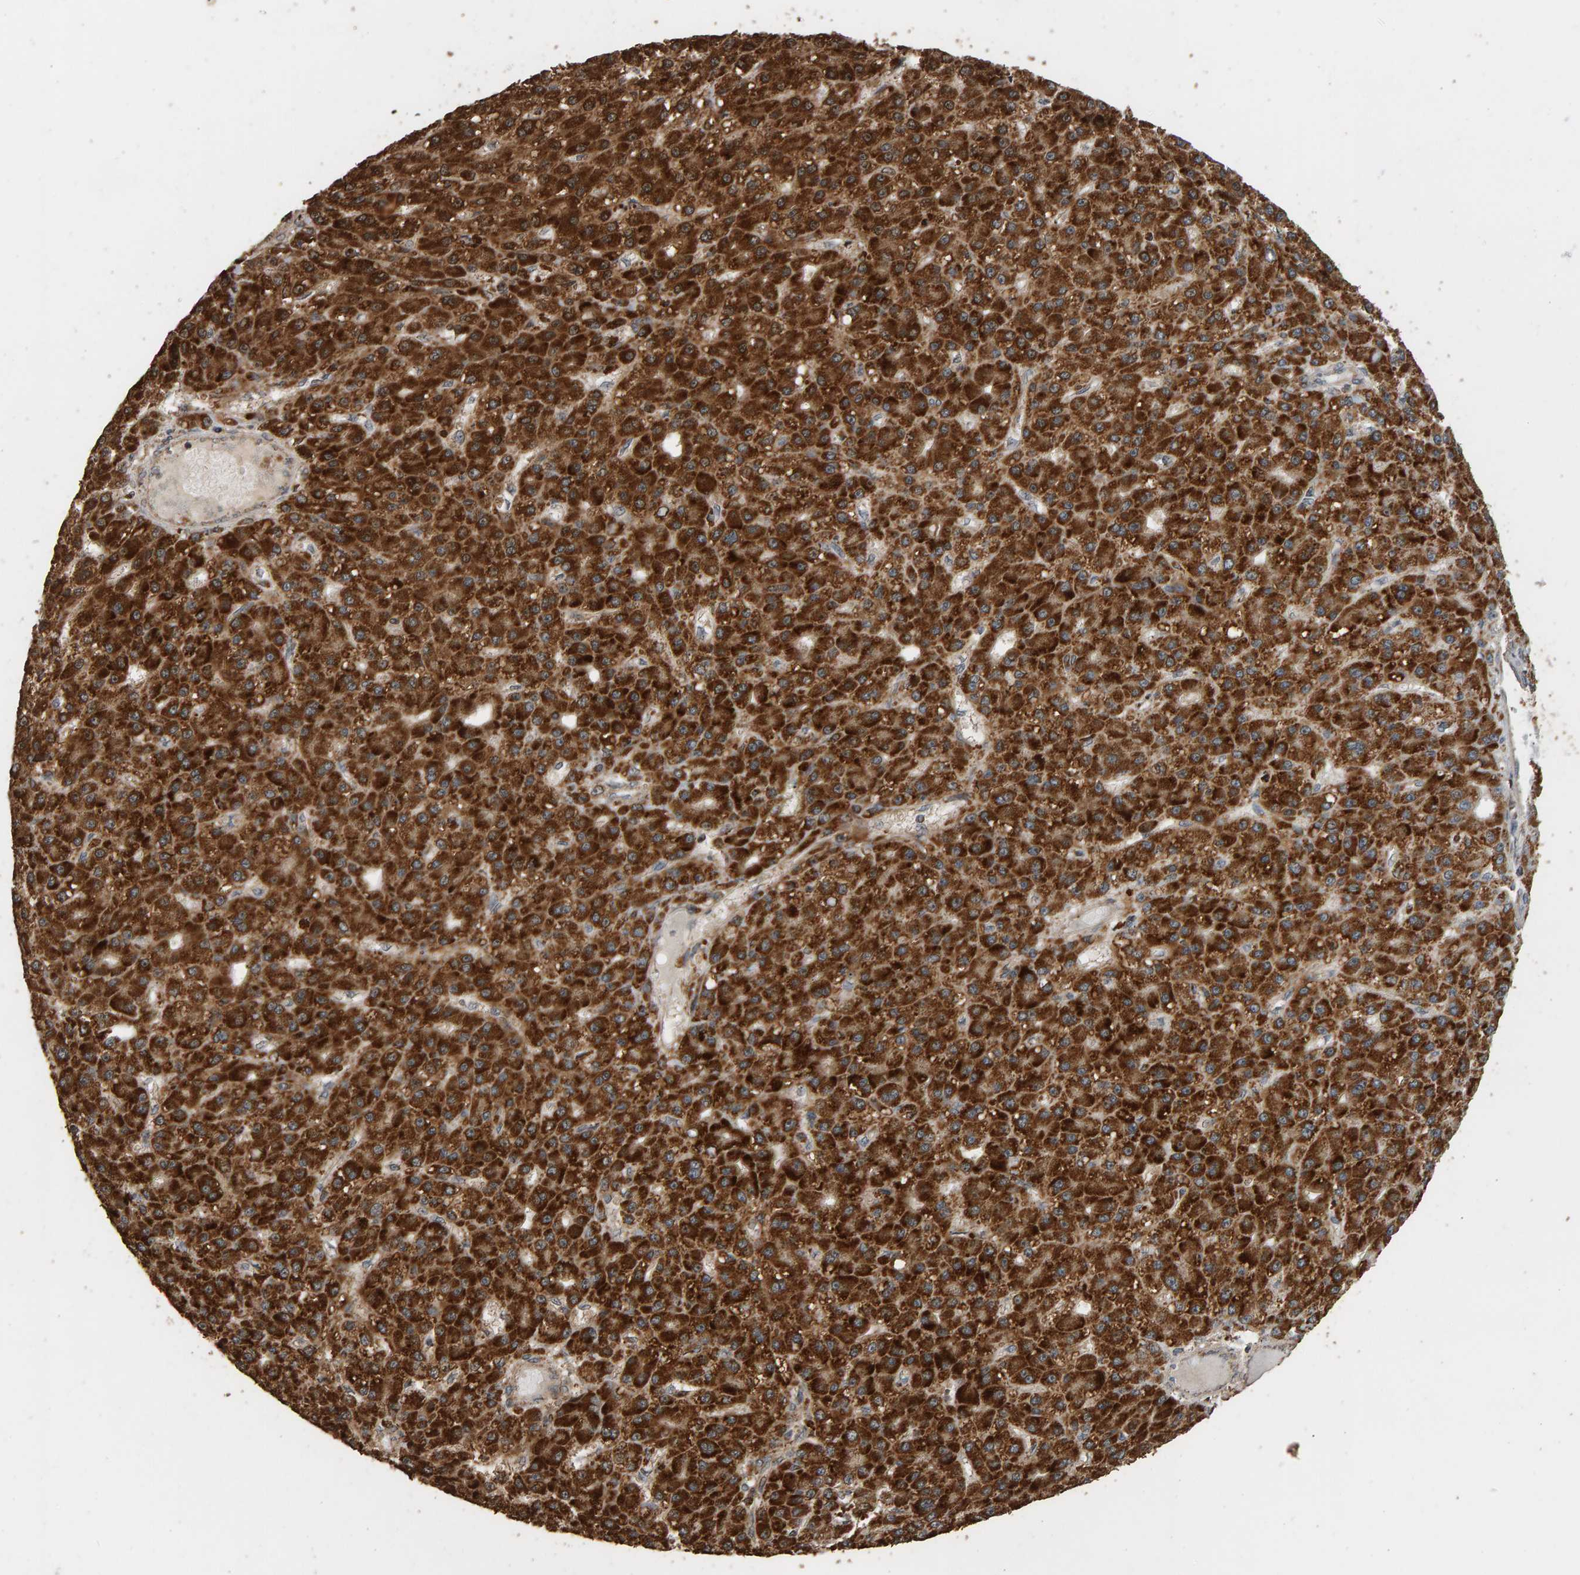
{"staining": {"intensity": "strong", "quantity": ">75%", "location": "cytoplasmic/membranous,nuclear"}, "tissue": "liver cancer", "cell_type": "Tumor cells", "image_type": "cancer", "snomed": [{"axis": "morphology", "description": "Carcinoma, Hepatocellular, NOS"}, {"axis": "topography", "description": "Liver"}], "caption": "Strong cytoplasmic/membranous and nuclear positivity is appreciated in approximately >75% of tumor cells in liver cancer. Immunohistochemistry (ihc) stains the protein of interest in brown and the nuclei are stained blue.", "gene": "GSTK1", "patient": {"sex": "male", "age": 67}}